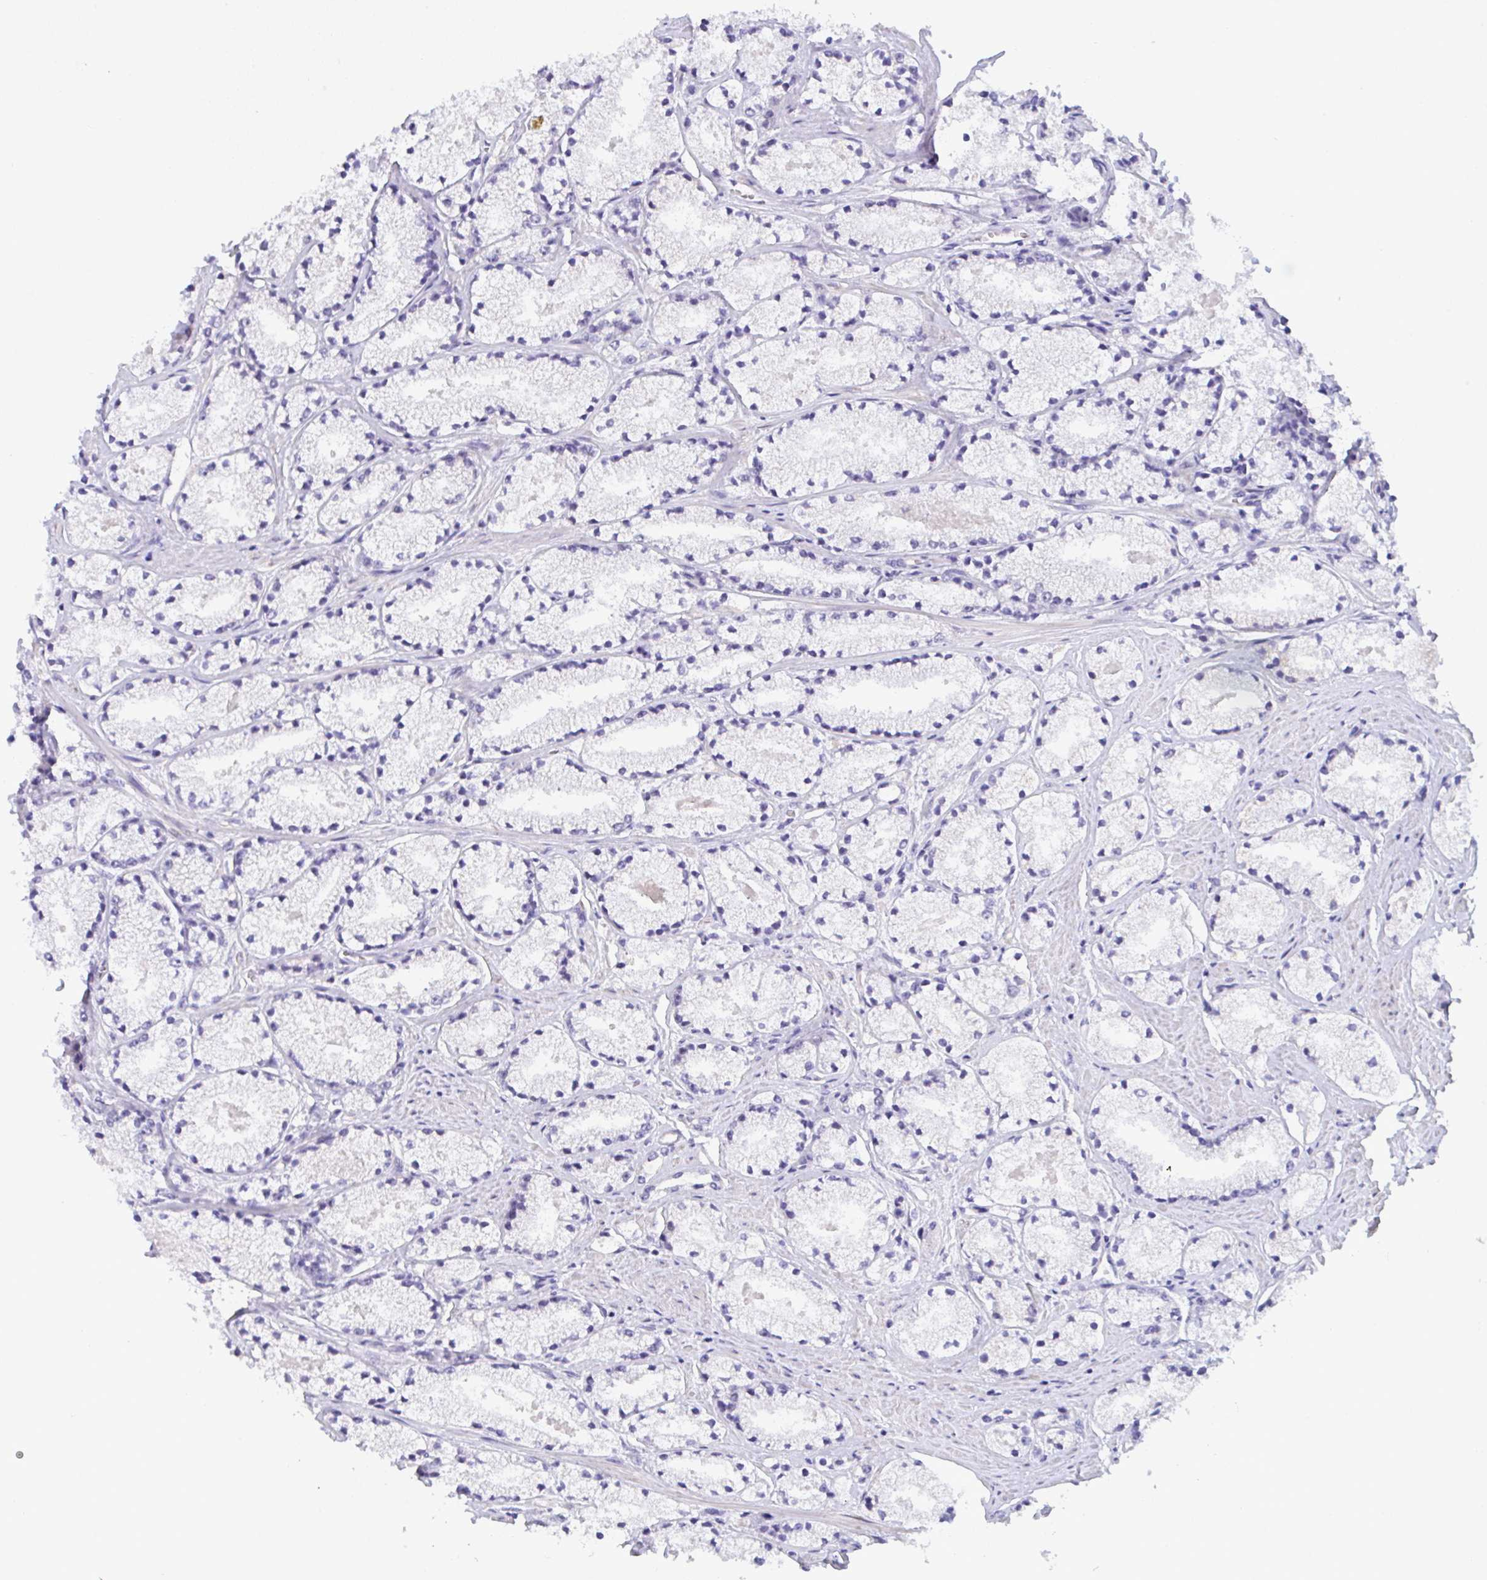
{"staining": {"intensity": "negative", "quantity": "none", "location": "none"}, "tissue": "prostate cancer", "cell_type": "Tumor cells", "image_type": "cancer", "snomed": [{"axis": "morphology", "description": "Adenocarcinoma, High grade"}, {"axis": "topography", "description": "Prostate"}], "caption": "Immunohistochemical staining of high-grade adenocarcinoma (prostate) exhibits no significant expression in tumor cells.", "gene": "USP35", "patient": {"sex": "male", "age": 63}}